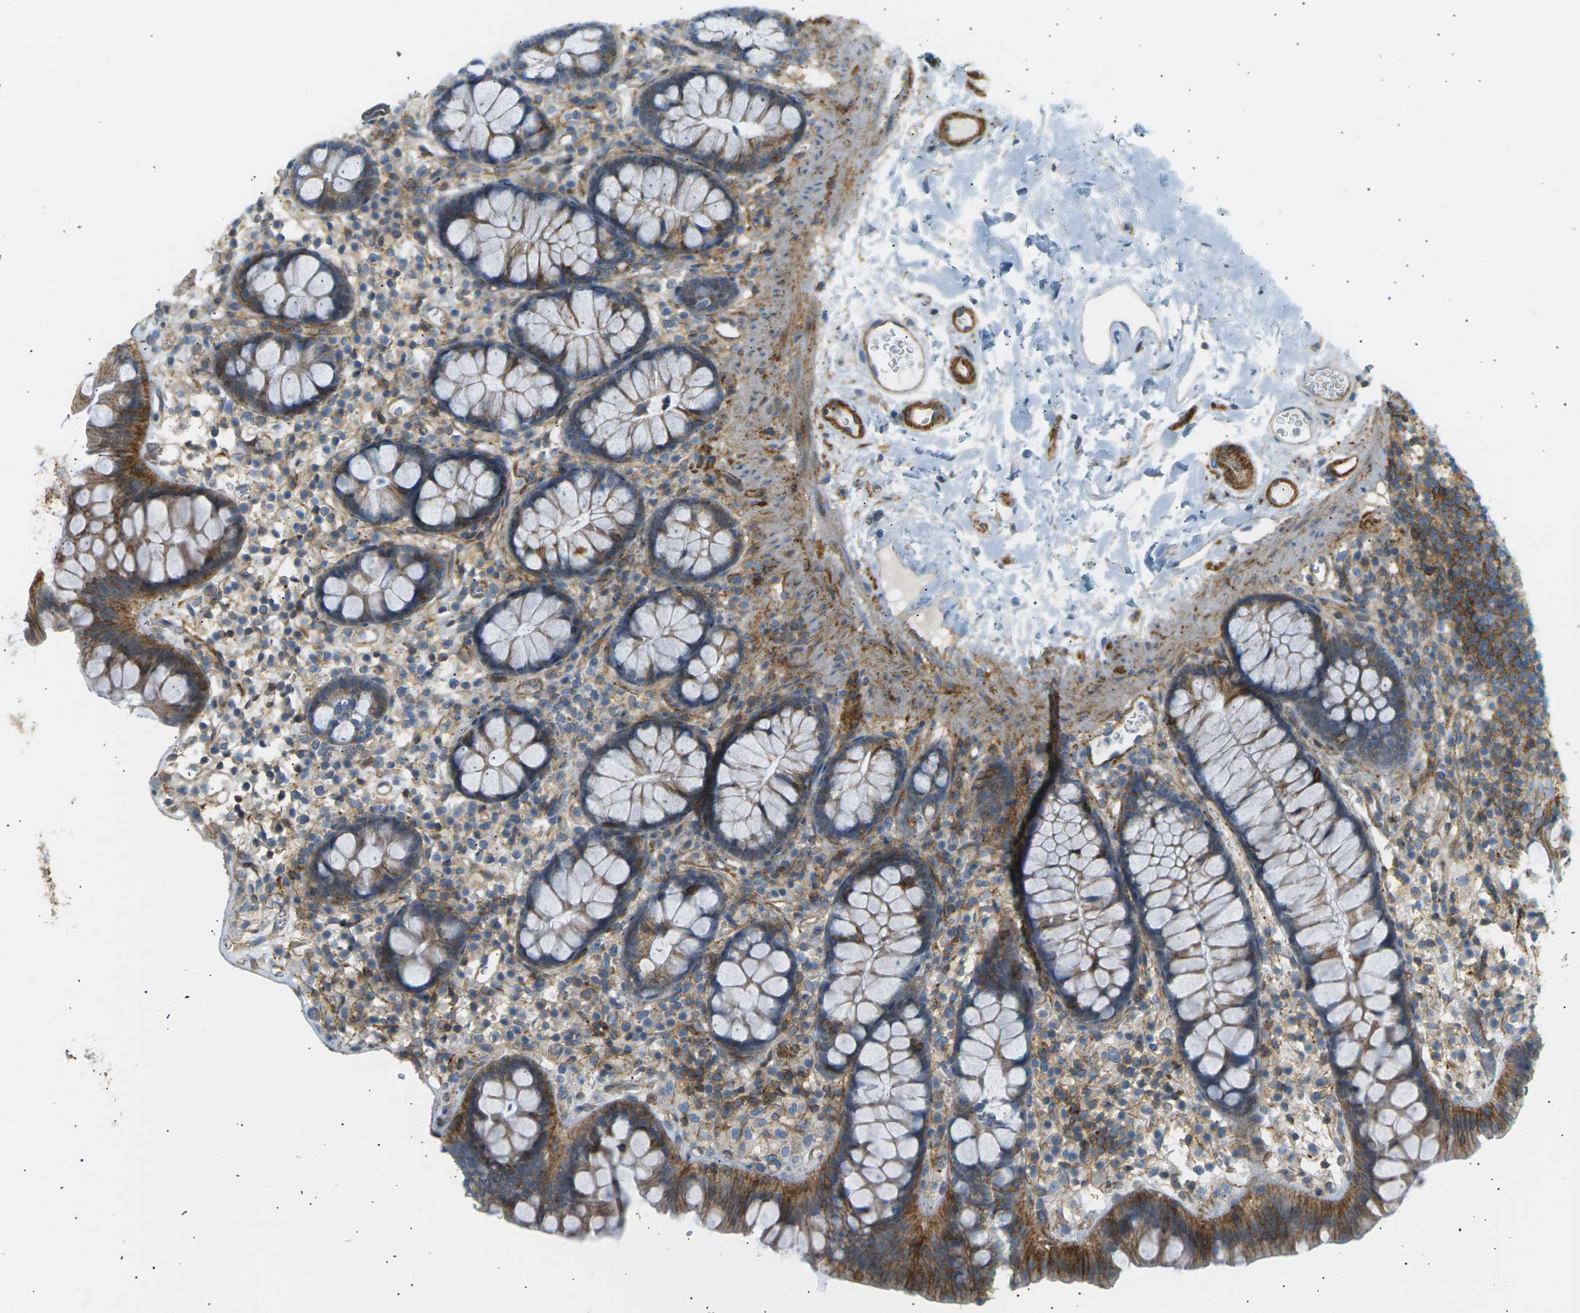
{"staining": {"intensity": "strong", "quantity": "25%-75%", "location": "cytoplasmic/membranous"}, "tissue": "colon", "cell_type": "Endothelial cells", "image_type": "normal", "snomed": [{"axis": "morphology", "description": "Normal tissue, NOS"}, {"axis": "topography", "description": "Colon"}], "caption": "Protein expression analysis of unremarkable human colon reveals strong cytoplasmic/membranous staining in about 25%-75% of endothelial cells. (brown staining indicates protein expression, while blue staining denotes nuclei).", "gene": "ATP2B4", "patient": {"sex": "female", "age": 80}}